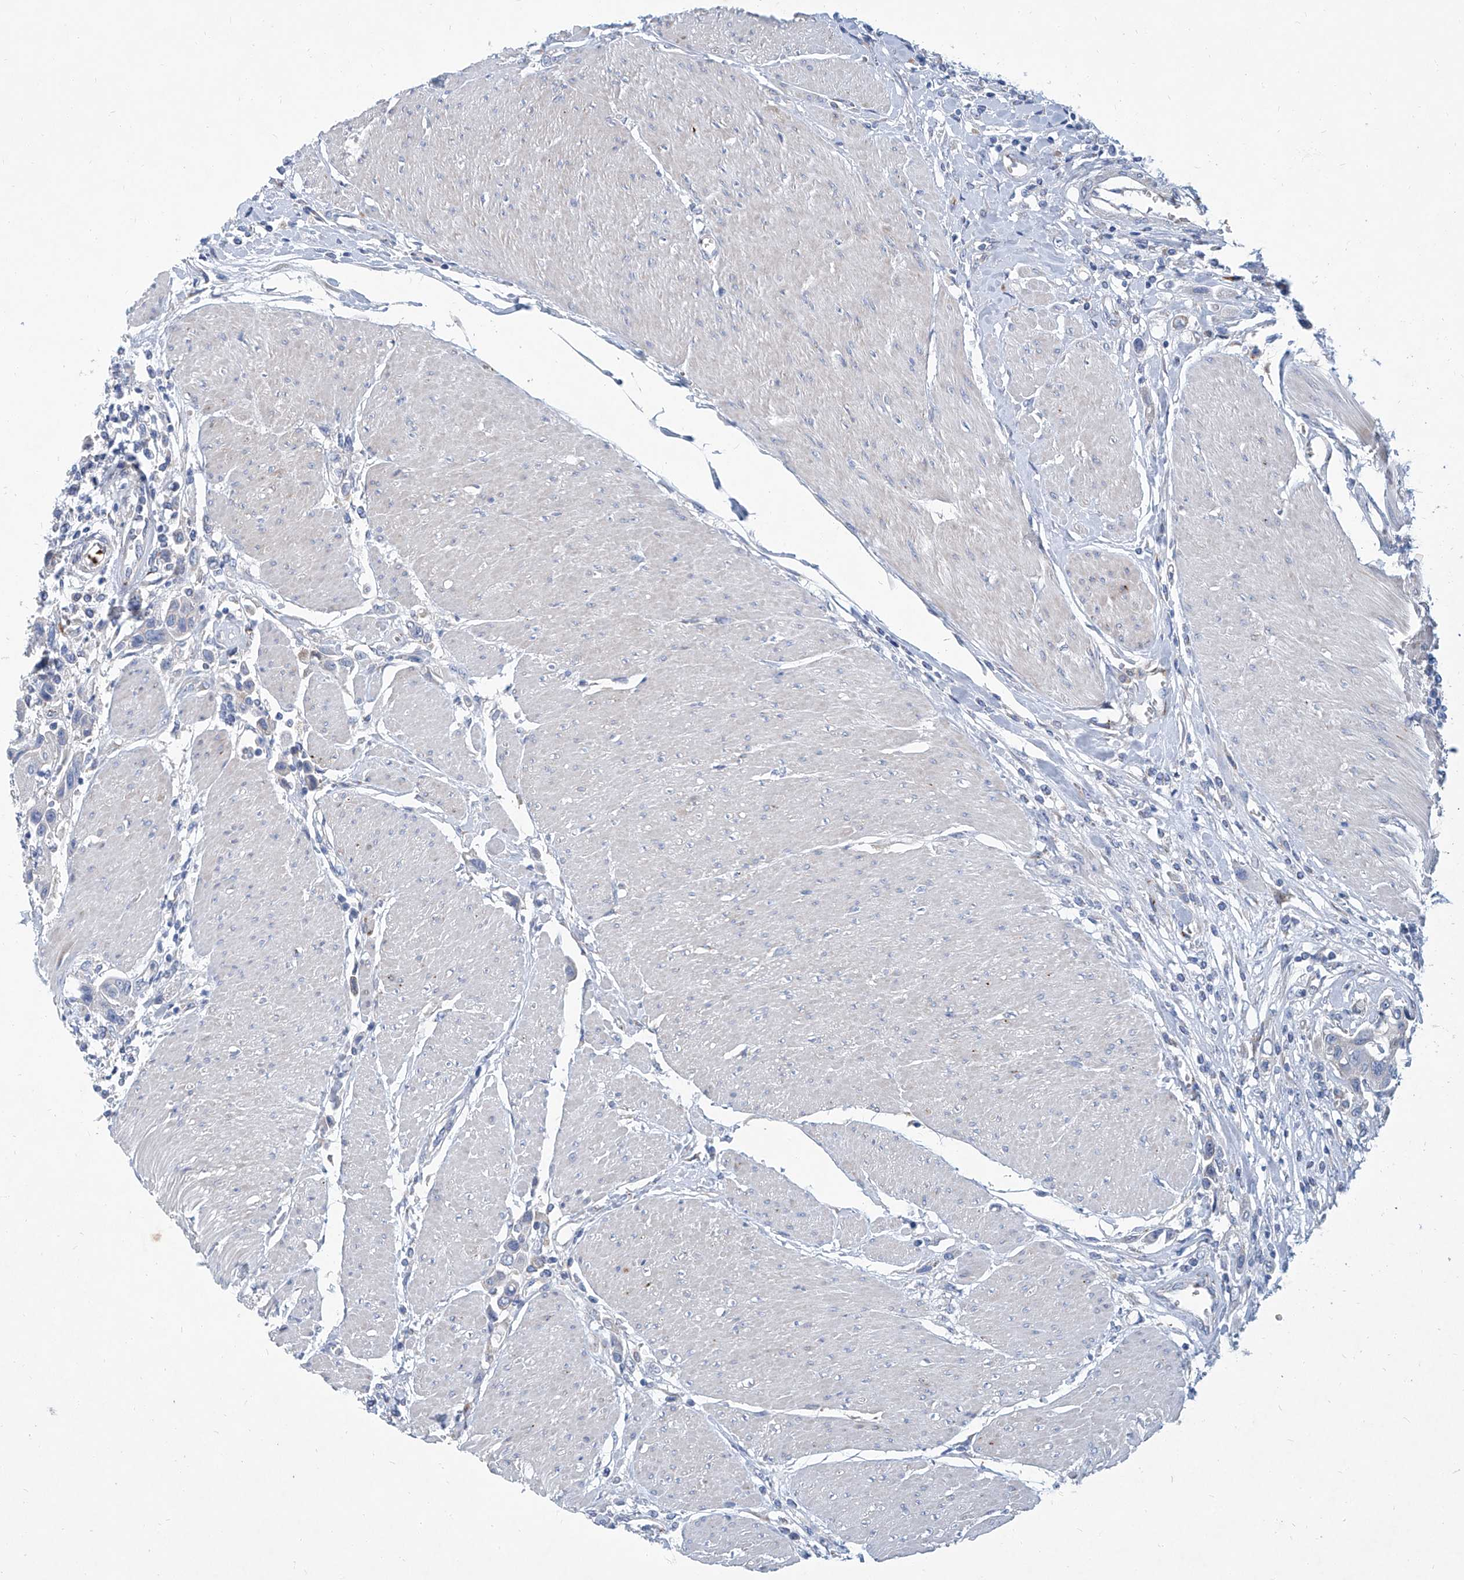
{"staining": {"intensity": "negative", "quantity": "none", "location": "none"}, "tissue": "urothelial cancer", "cell_type": "Tumor cells", "image_type": "cancer", "snomed": [{"axis": "morphology", "description": "Urothelial carcinoma, High grade"}, {"axis": "topography", "description": "Urinary bladder"}], "caption": "Photomicrograph shows no protein expression in tumor cells of high-grade urothelial carcinoma tissue.", "gene": "FPR2", "patient": {"sex": "male", "age": 50}}